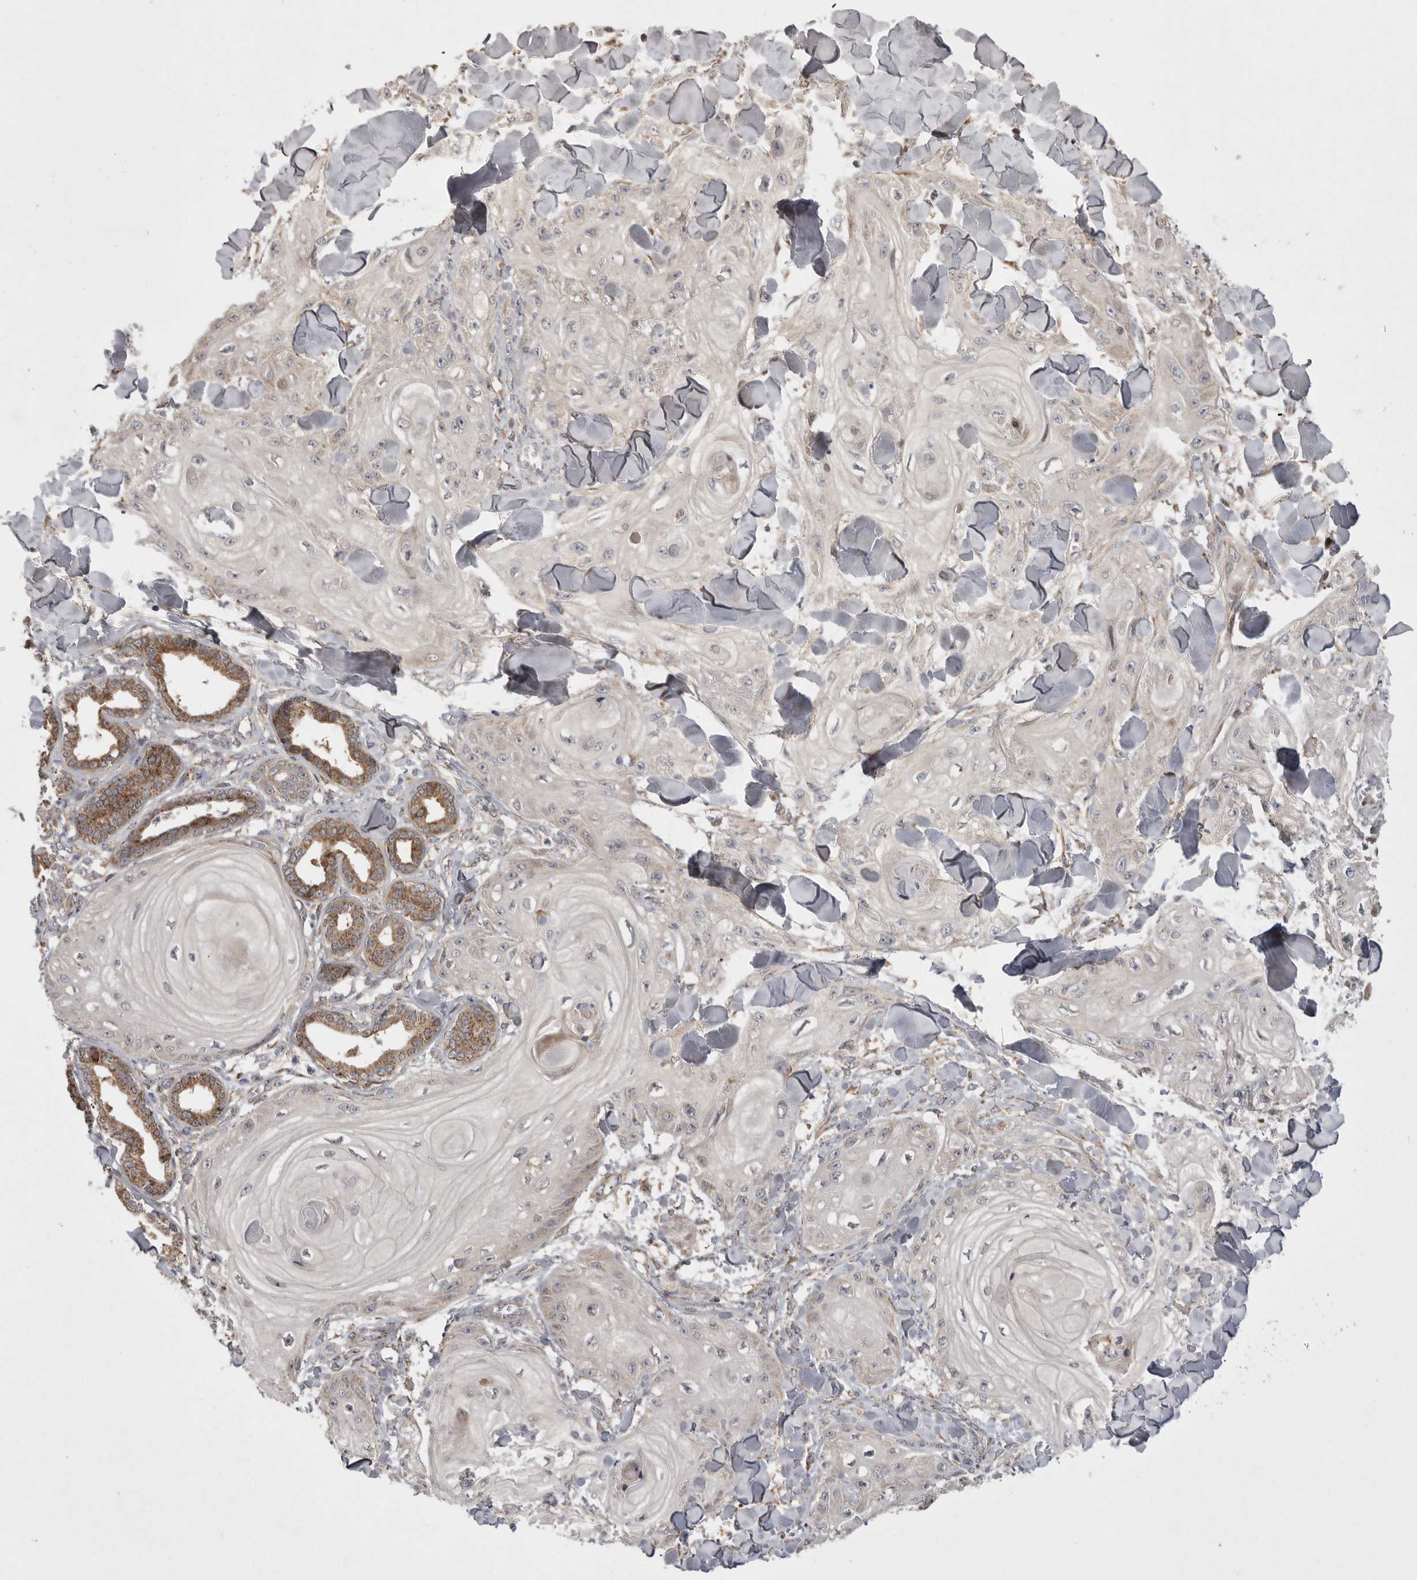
{"staining": {"intensity": "negative", "quantity": "none", "location": "none"}, "tissue": "skin cancer", "cell_type": "Tumor cells", "image_type": "cancer", "snomed": [{"axis": "morphology", "description": "Squamous cell carcinoma, NOS"}, {"axis": "topography", "description": "Skin"}], "caption": "A high-resolution photomicrograph shows immunohistochemistry staining of skin squamous cell carcinoma, which demonstrates no significant staining in tumor cells.", "gene": "KYAT3", "patient": {"sex": "male", "age": 74}}